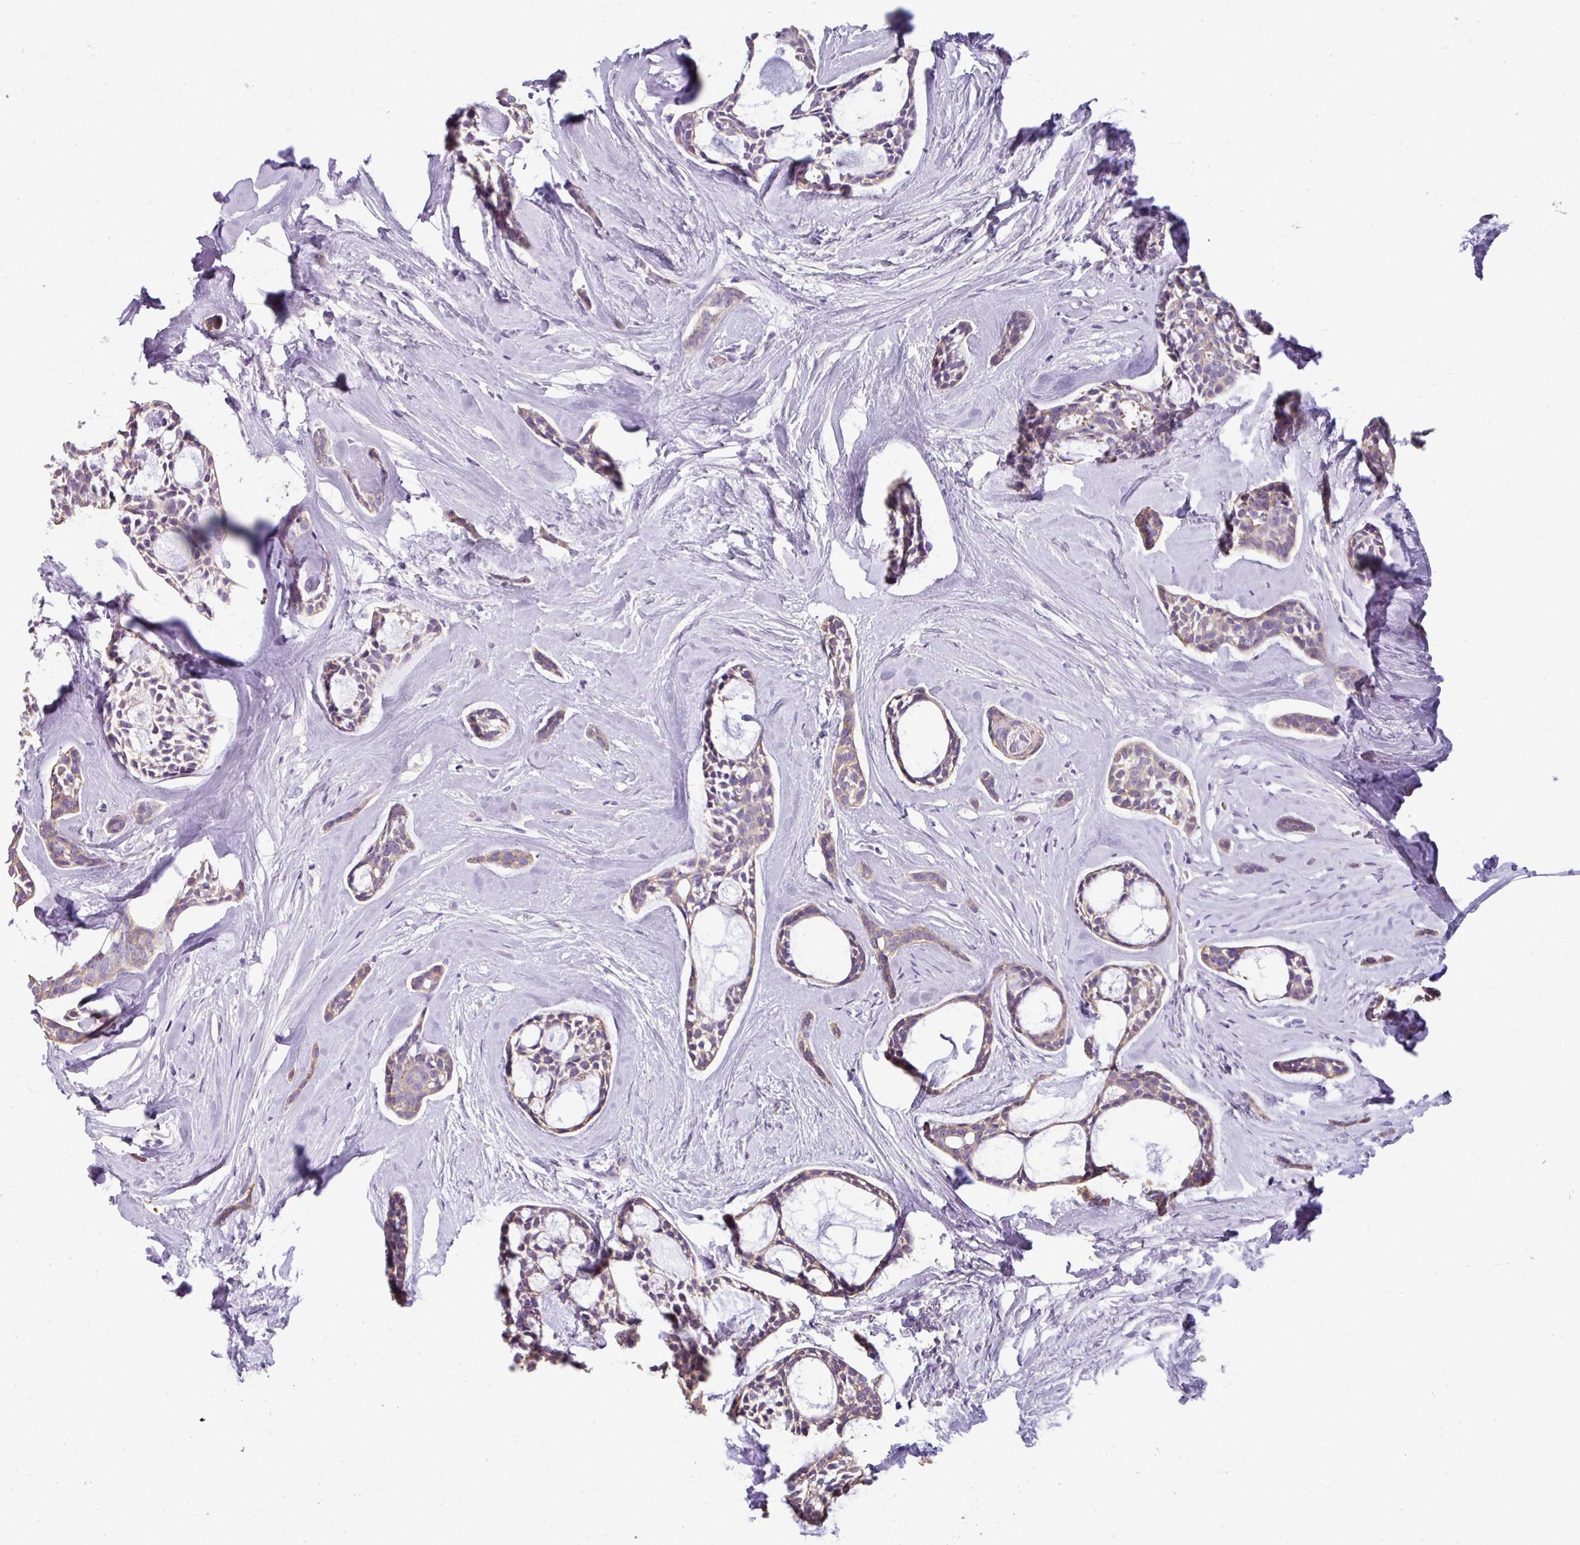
{"staining": {"intensity": "weak", "quantity": ">75%", "location": "cytoplasmic/membranous"}, "tissue": "head and neck cancer", "cell_type": "Tumor cells", "image_type": "cancer", "snomed": [{"axis": "morphology", "description": "Adenocarcinoma, NOS"}, {"axis": "topography", "description": "Subcutis"}, {"axis": "topography", "description": "Head-Neck"}], "caption": "DAB (3,3'-diaminobenzidine) immunohistochemical staining of adenocarcinoma (head and neck) demonstrates weak cytoplasmic/membranous protein positivity in about >75% of tumor cells.", "gene": "PALS2", "patient": {"sex": "female", "age": 73}}